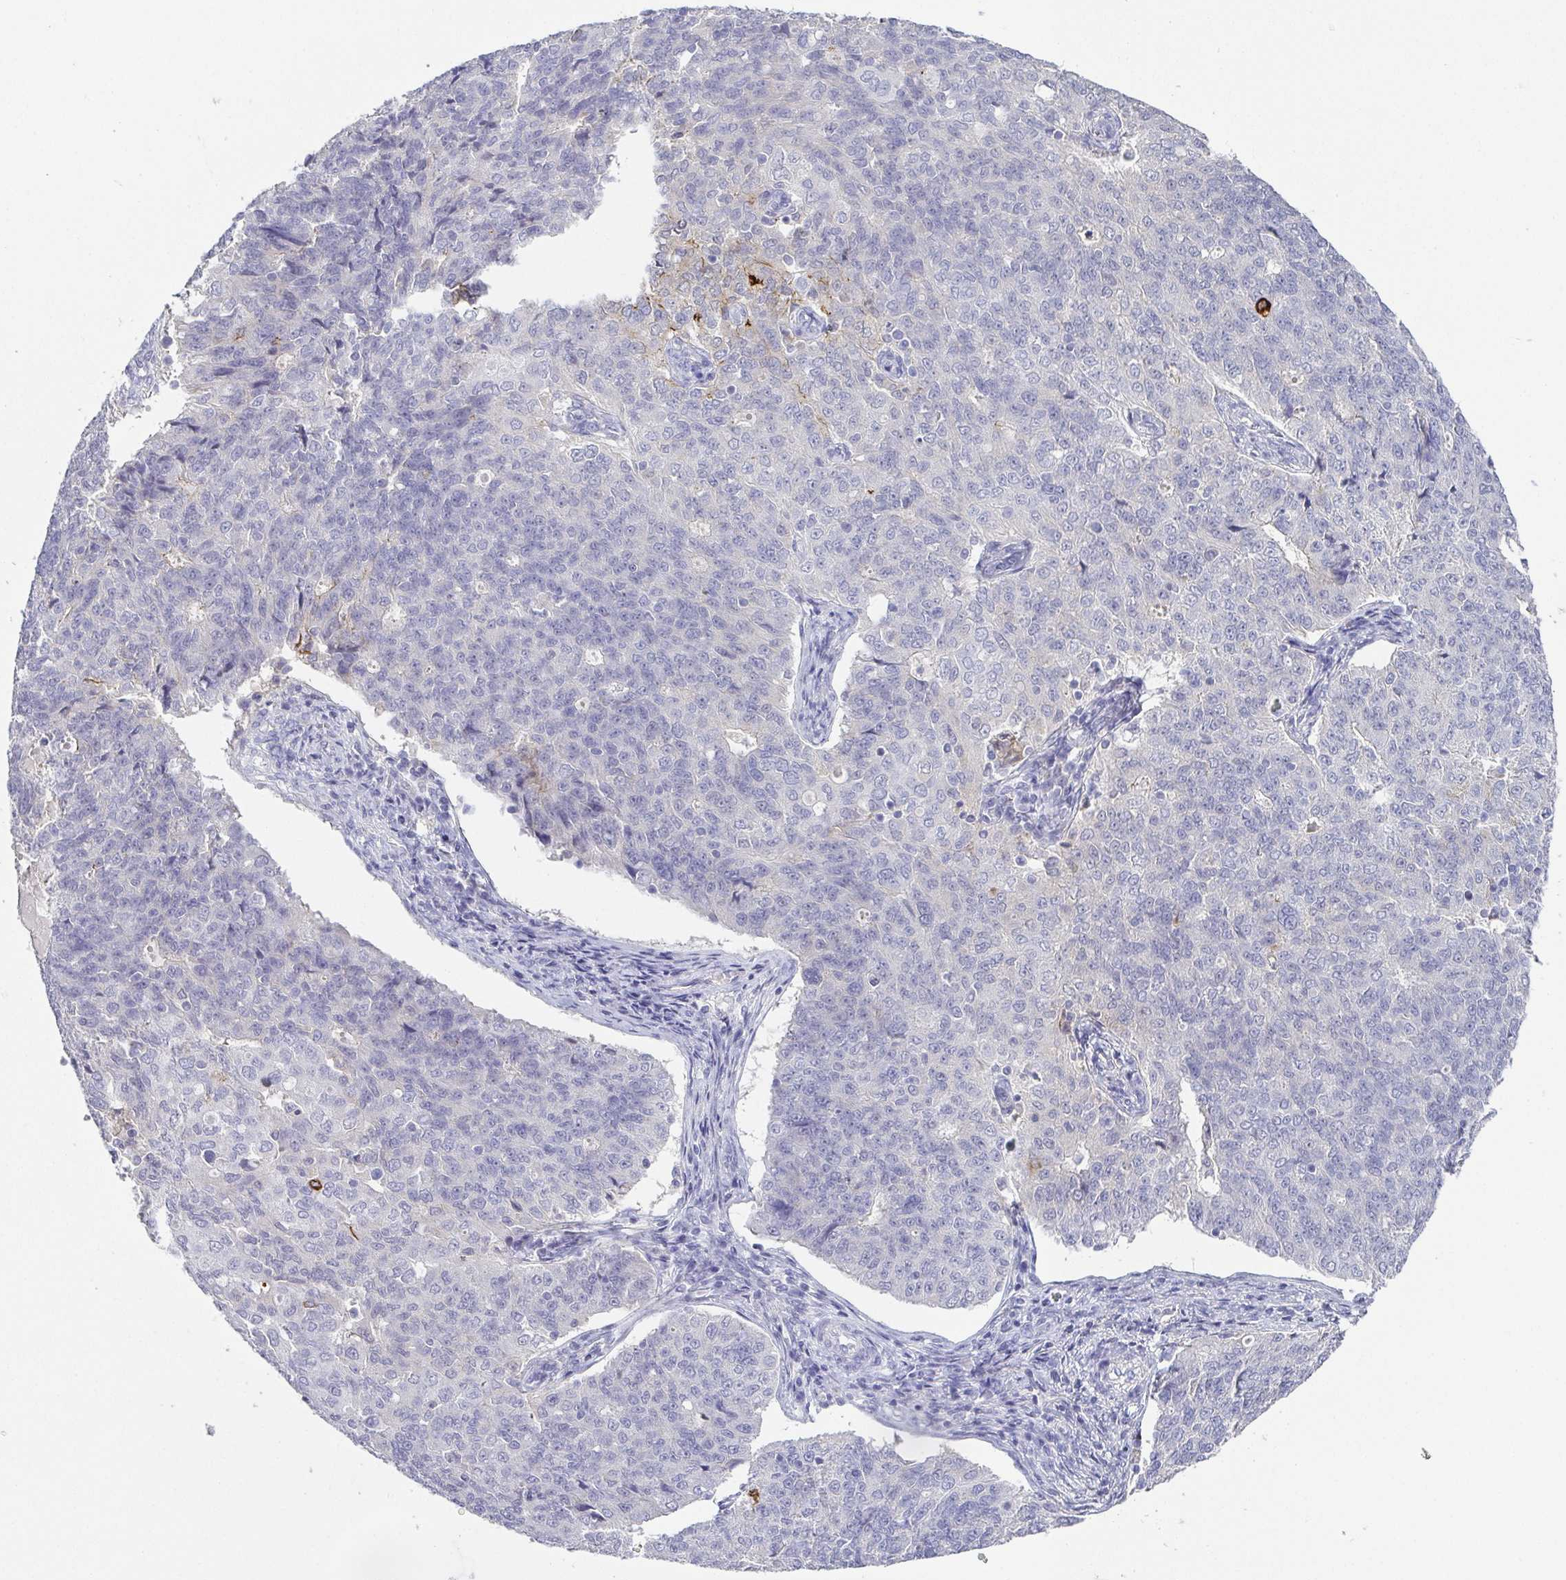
{"staining": {"intensity": "negative", "quantity": "none", "location": "none"}, "tissue": "endometrial cancer", "cell_type": "Tumor cells", "image_type": "cancer", "snomed": [{"axis": "morphology", "description": "Adenocarcinoma, NOS"}, {"axis": "topography", "description": "Endometrium"}], "caption": "High magnification brightfield microscopy of endometrial cancer stained with DAB (brown) and counterstained with hematoxylin (blue): tumor cells show no significant staining.", "gene": "RNASE7", "patient": {"sex": "female", "age": 43}}